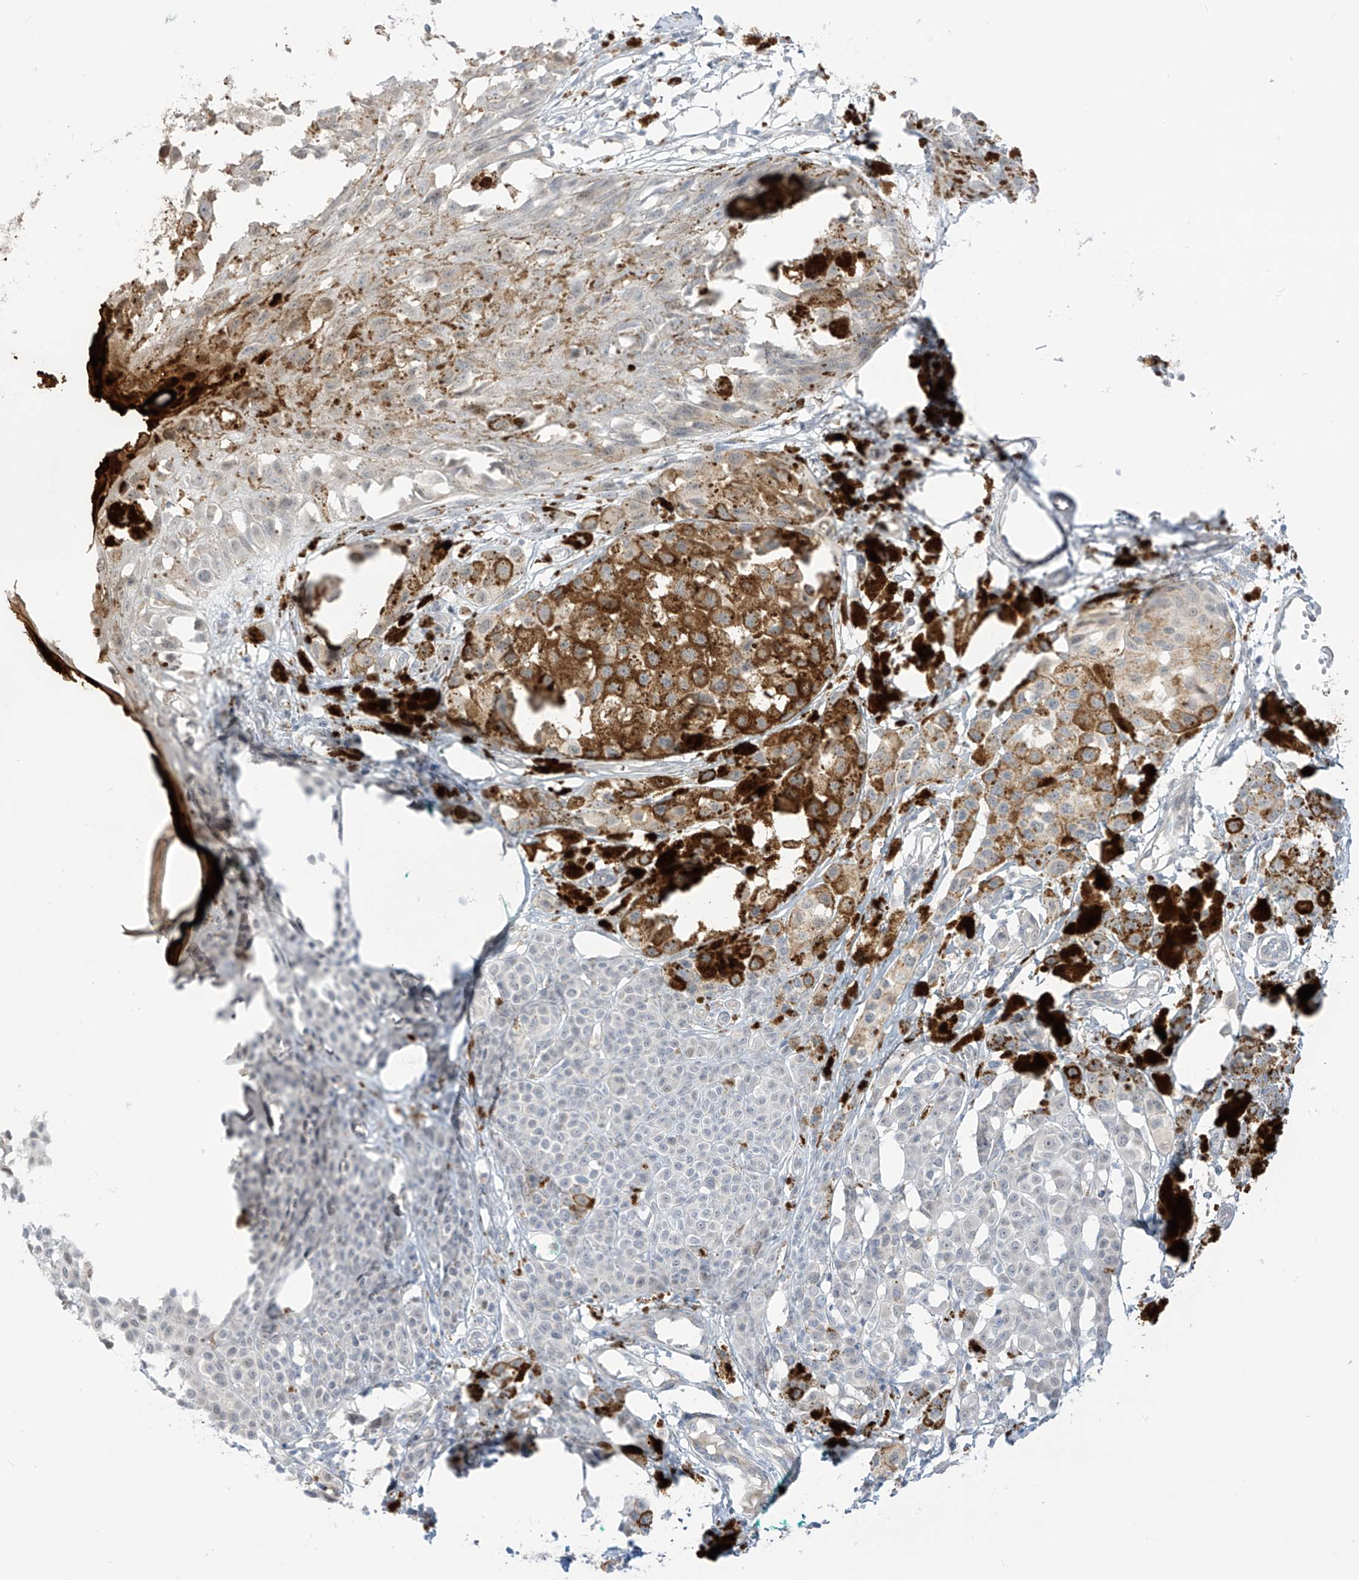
{"staining": {"intensity": "strong", "quantity": "<25%", "location": "cytoplasmic/membranous"}, "tissue": "melanoma", "cell_type": "Tumor cells", "image_type": "cancer", "snomed": [{"axis": "morphology", "description": "Malignant melanoma, NOS"}, {"axis": "topography", "description": "Skin of leg"}], "caption": "Strong cytoplasmic/membranous positivity for a protein is present in approximately <25% of tumor cells of melanoma using IHC.", "gene": "ASPRV1", "patient": {"sex": "female", "age": 72}}